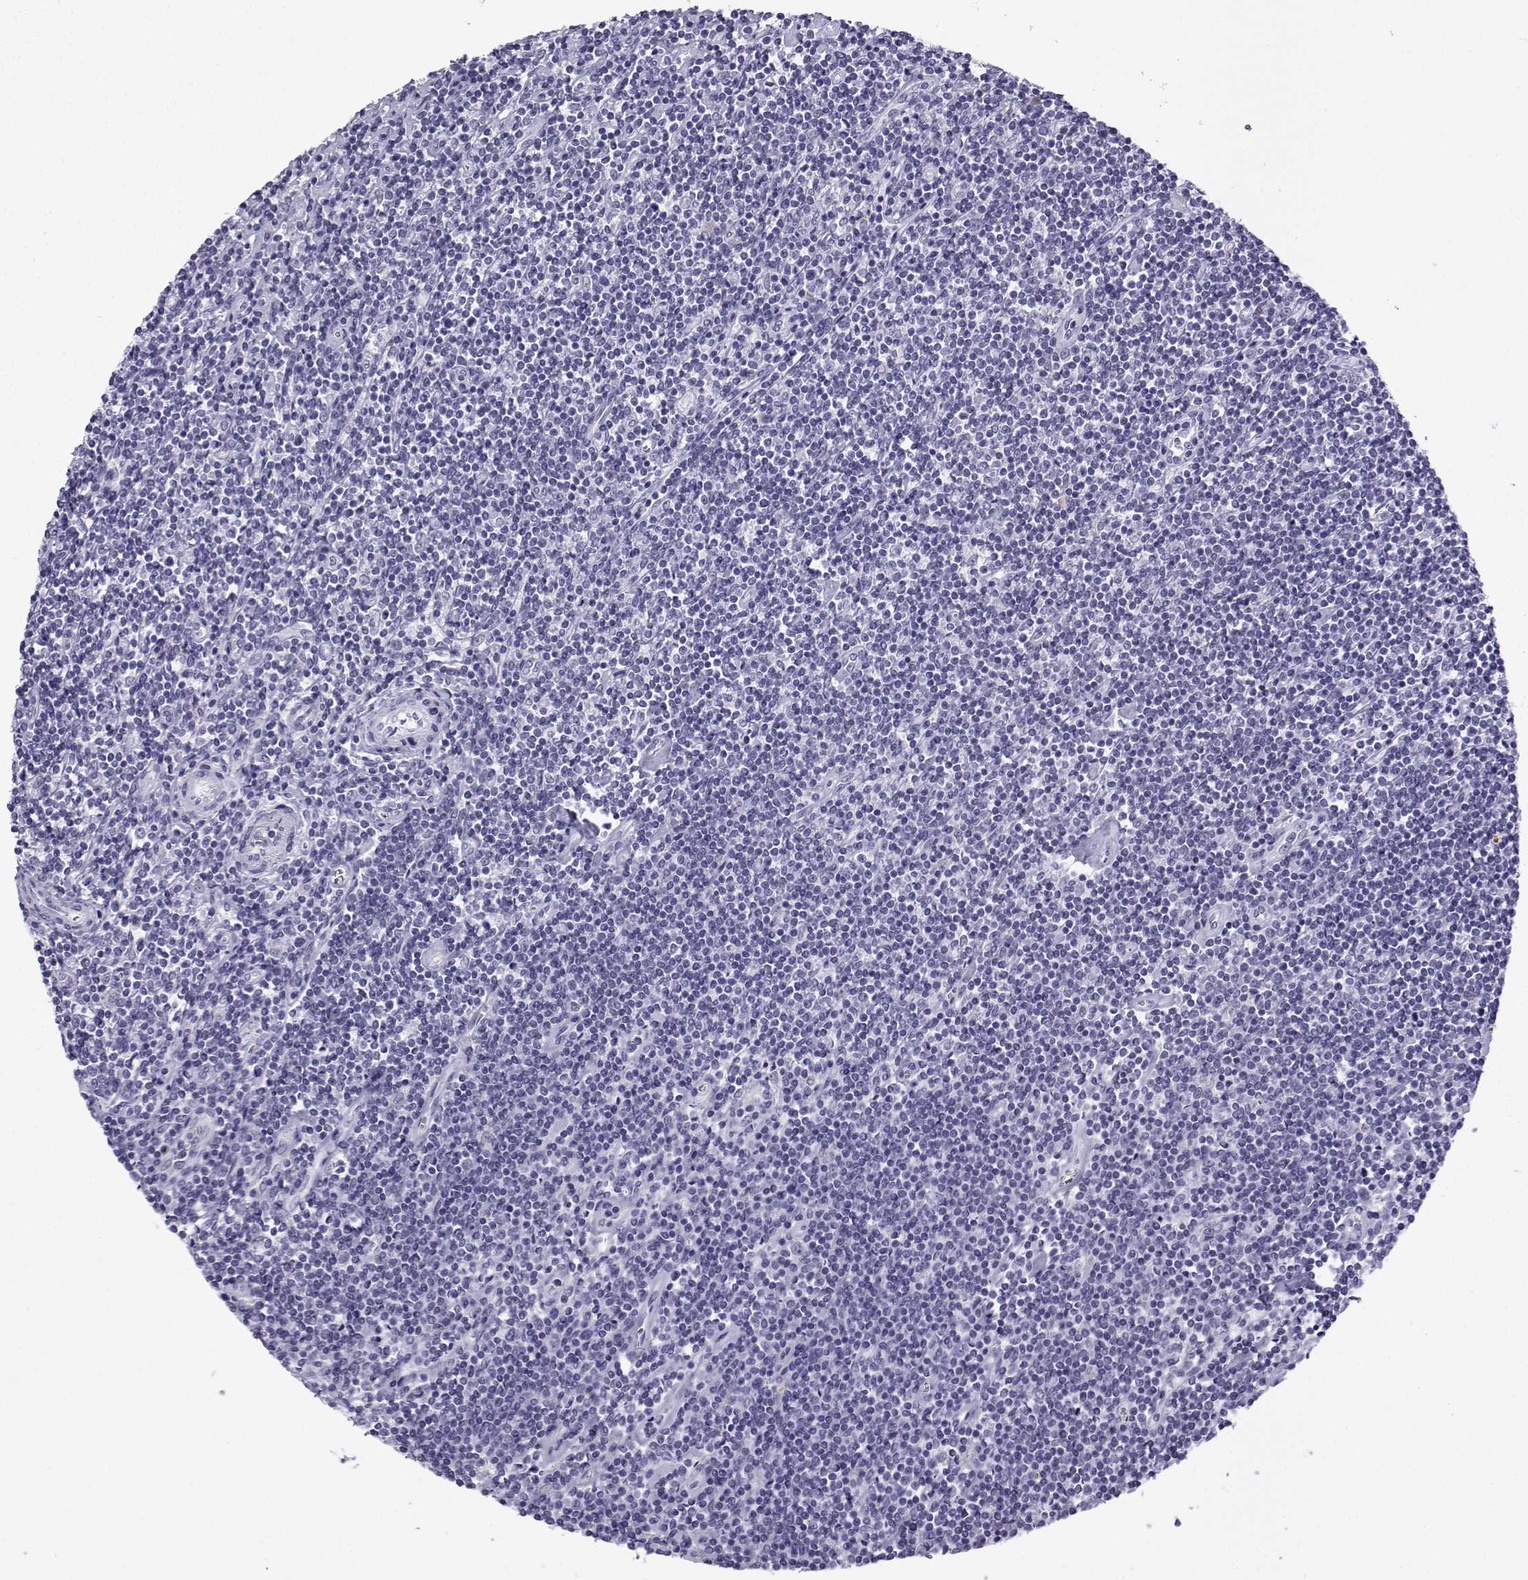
{"staining": {"intensity": "negative", "quantity": "none", "location": "none"}, "tissue": "lymphoma", "cell_type": "Tumor cells", "image_type": "cancer", "snomed": [{"axis": "morphology", "description": "Hodgkin's disease, NOS"}, {"axis": "topography", "description": "Lymph node"}], "caption": "The image displays no staining of tumor cells in Hodgkin's disease.", "gene": "MRGBP", "patient": {"sex": "male", "age": 40}}